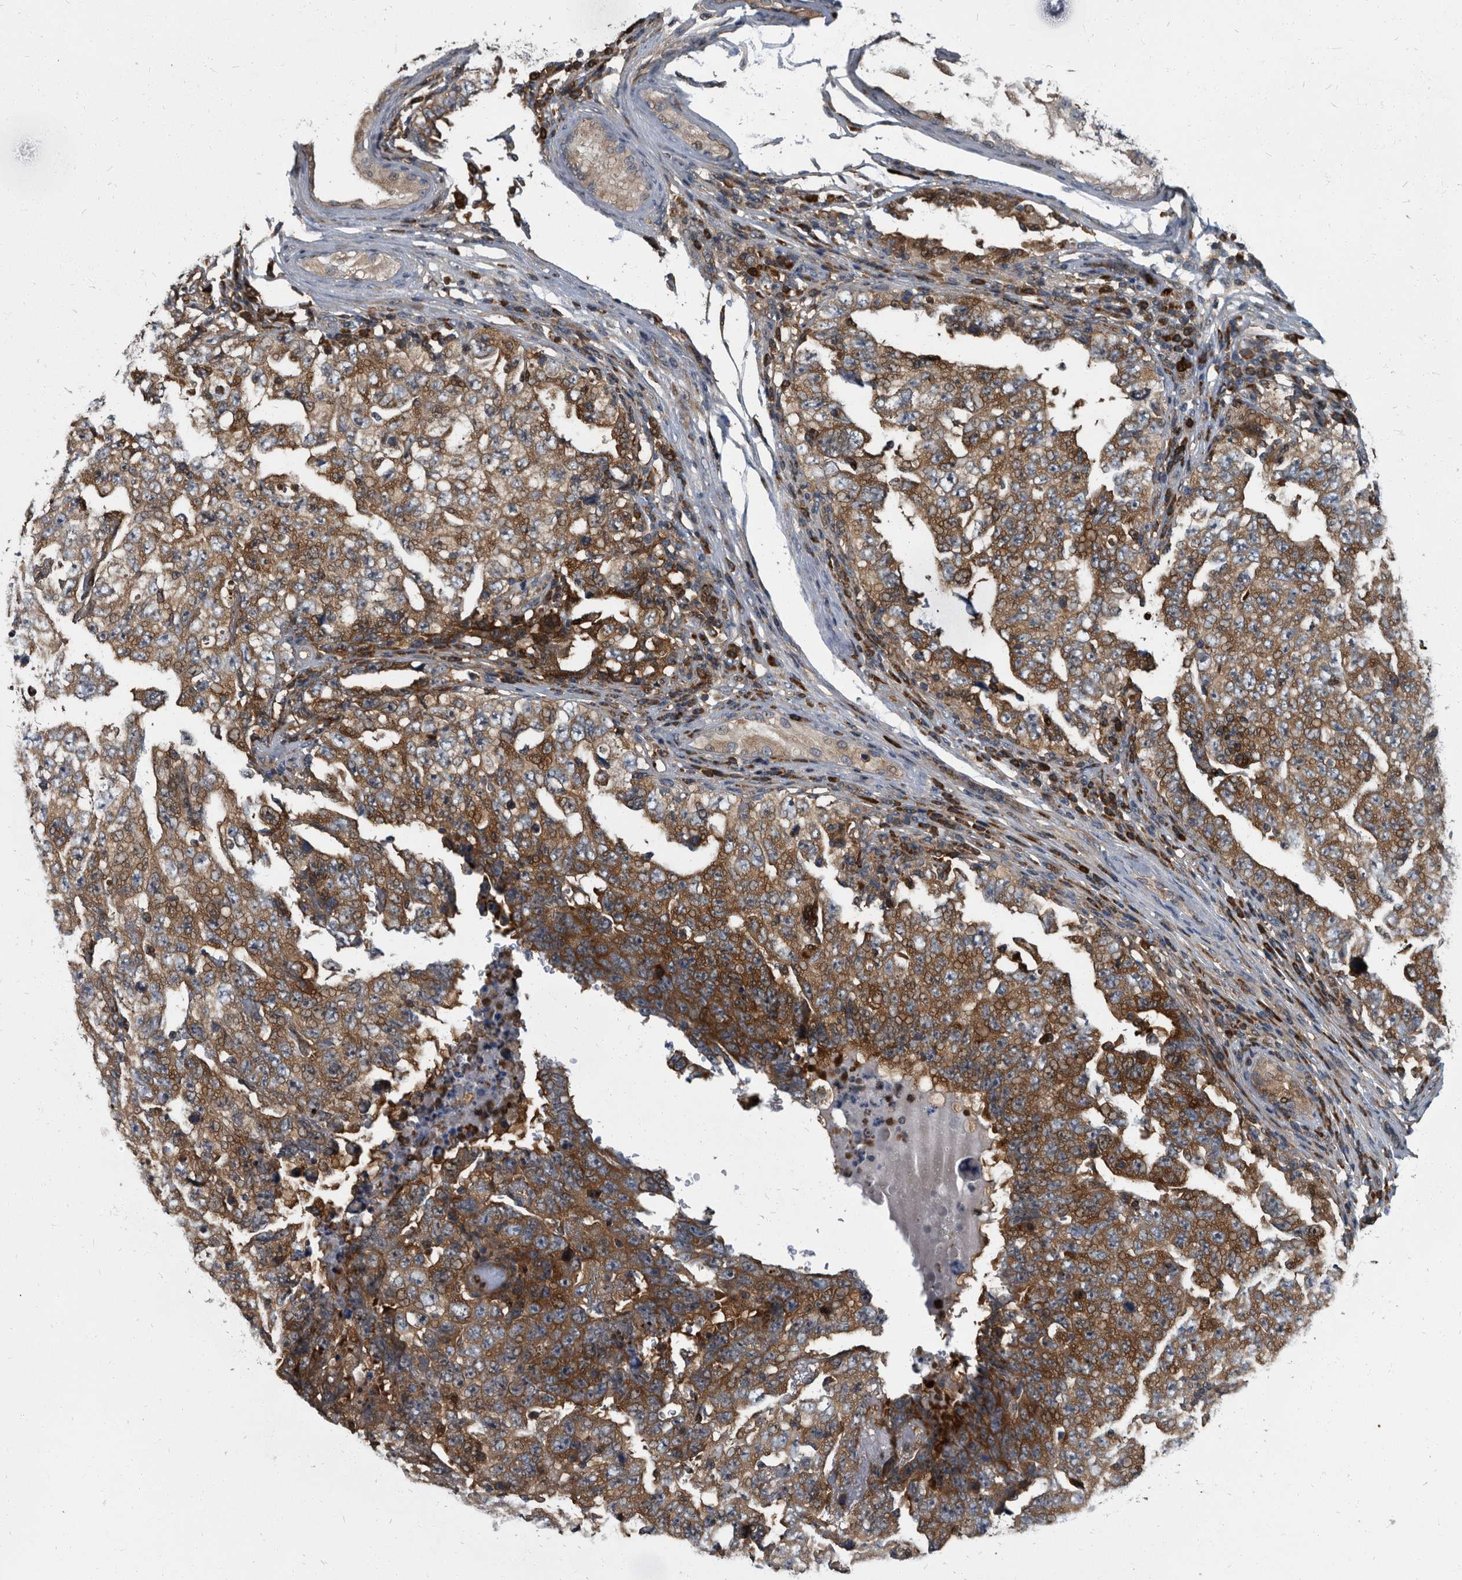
{"staining": {"intensity": "strong", "quantity": ">75%", "location": "cytoplasmic/membranous"}, "tissue": "testis cancer", "cell_type": "Tumor cells", "image_type": "cancer", "snomed": [{"axis": "morphology", "description": "Carcinoma, Embryonal, NOS"}, {"axis": "topography", "description": "Testis"}], "caption": "DAB immunohistochemical staining of human testis embryonal carcinoma shows strong cytoplasmic/membranous protein expression in about >75% of tumor cells. The staining was performed using DAB (3,3'-diaminobenzidine) to visualize the protein expression in brown, while the nuclei were stained in blue with hematoxylin (Magnification: 20x).", "gene": "CDV3", "patient": {"sex": "male", "age": 26}}